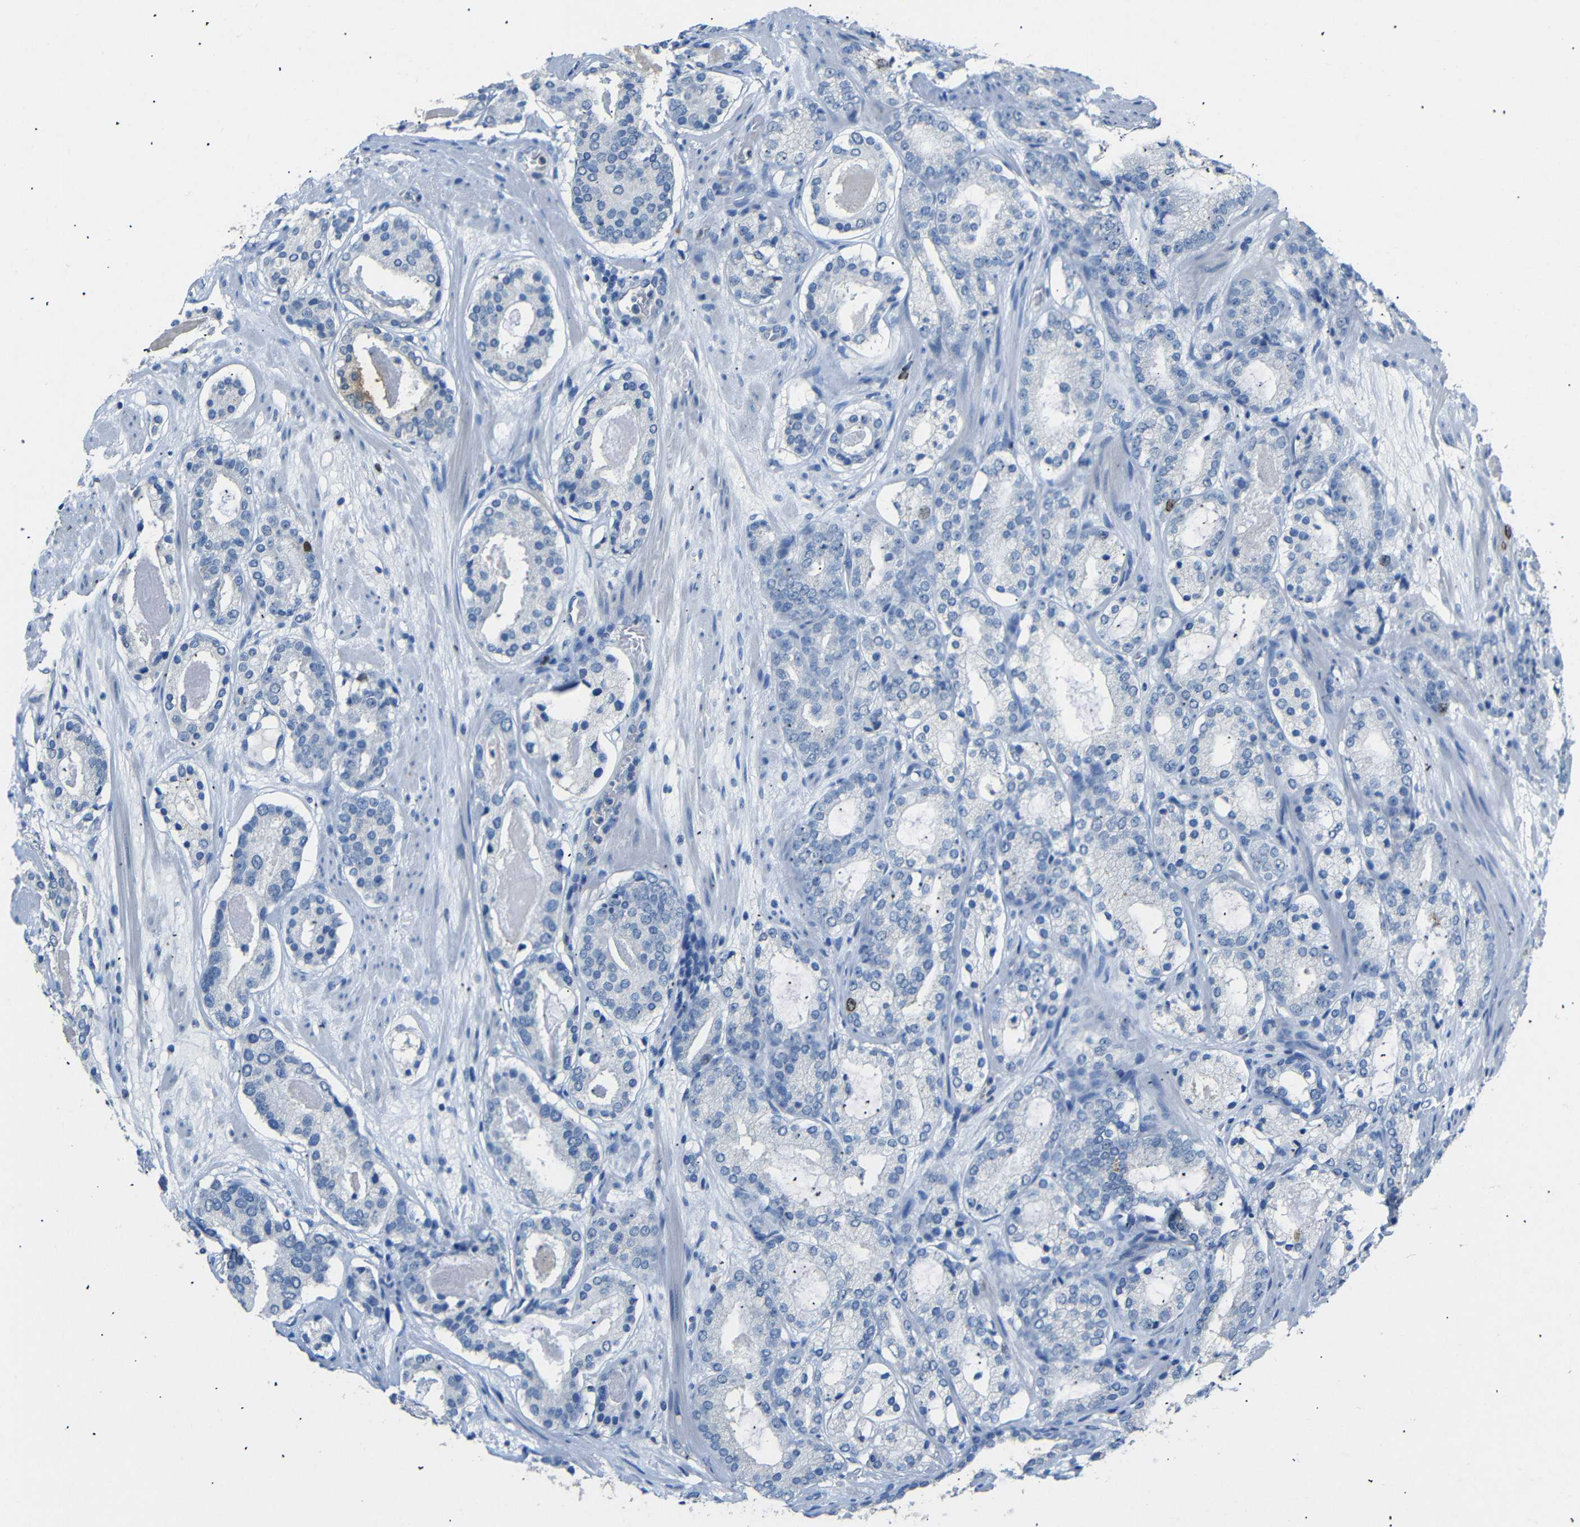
{"staining": {"intensity": "moderate", "quantity": "<25%", "location": "nuclear"}, "tissue": "prostate cancer", "cell_type": "Tumor cells", "image_type": "cancer", "snomed": [{"axis": "morphology", "description": "Adenocarcinoma, Low grade"}, {"axis": "topography", "description": "Prostate"}], "caption": "A high-resolution photomicrograph shows immunohistochemistry (IHC) staining of prostate cancer (low-grade adenocarcinoma), which demonstrates moderate nuclear staining in about <25% of tumor cells.", "gene": "INCENP", "patient": {"sex": "male", "age": 69}}